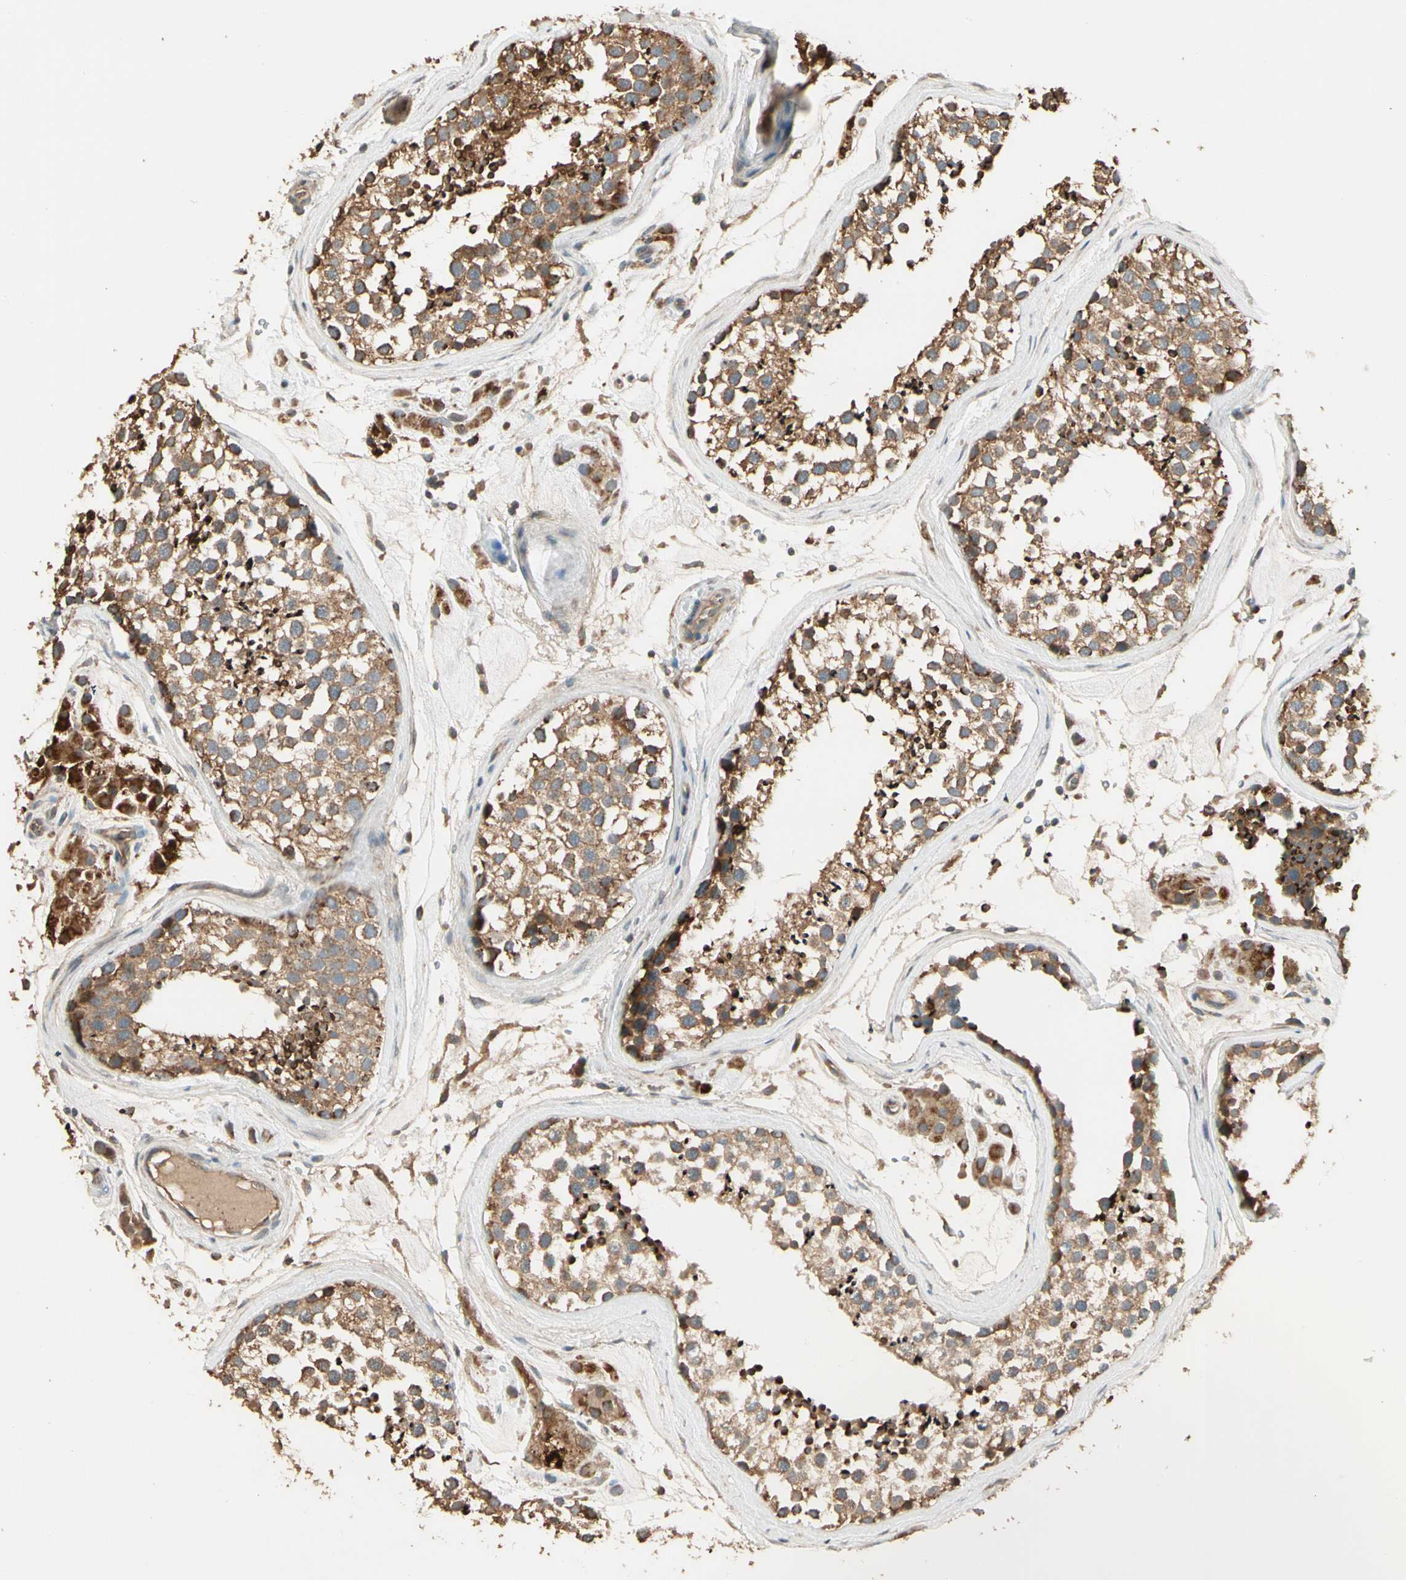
{"staining": {"intensity": "moderate", "quantity": ">75%", "location": "cytoplasmic/membranous"}, "tissue": "testis", "cell_type": "Cells in seminiferous ducts", "image_type": "normal", "snomed": [{"axis": "morphology", "description": "Normal tissue, NOS"}, {"axis": "topography", "description": "Testis"}], "caption": "This photomicrograph reveals immunohistochemistry (IHC) staining of unremarkable human testis, with medium moderate cytoplasmic/membranous positivity in about >75% of cells in seminiferous ducts.", "gene": "TNFRSF21", "patient": {"sex": "male", "age": 46}}